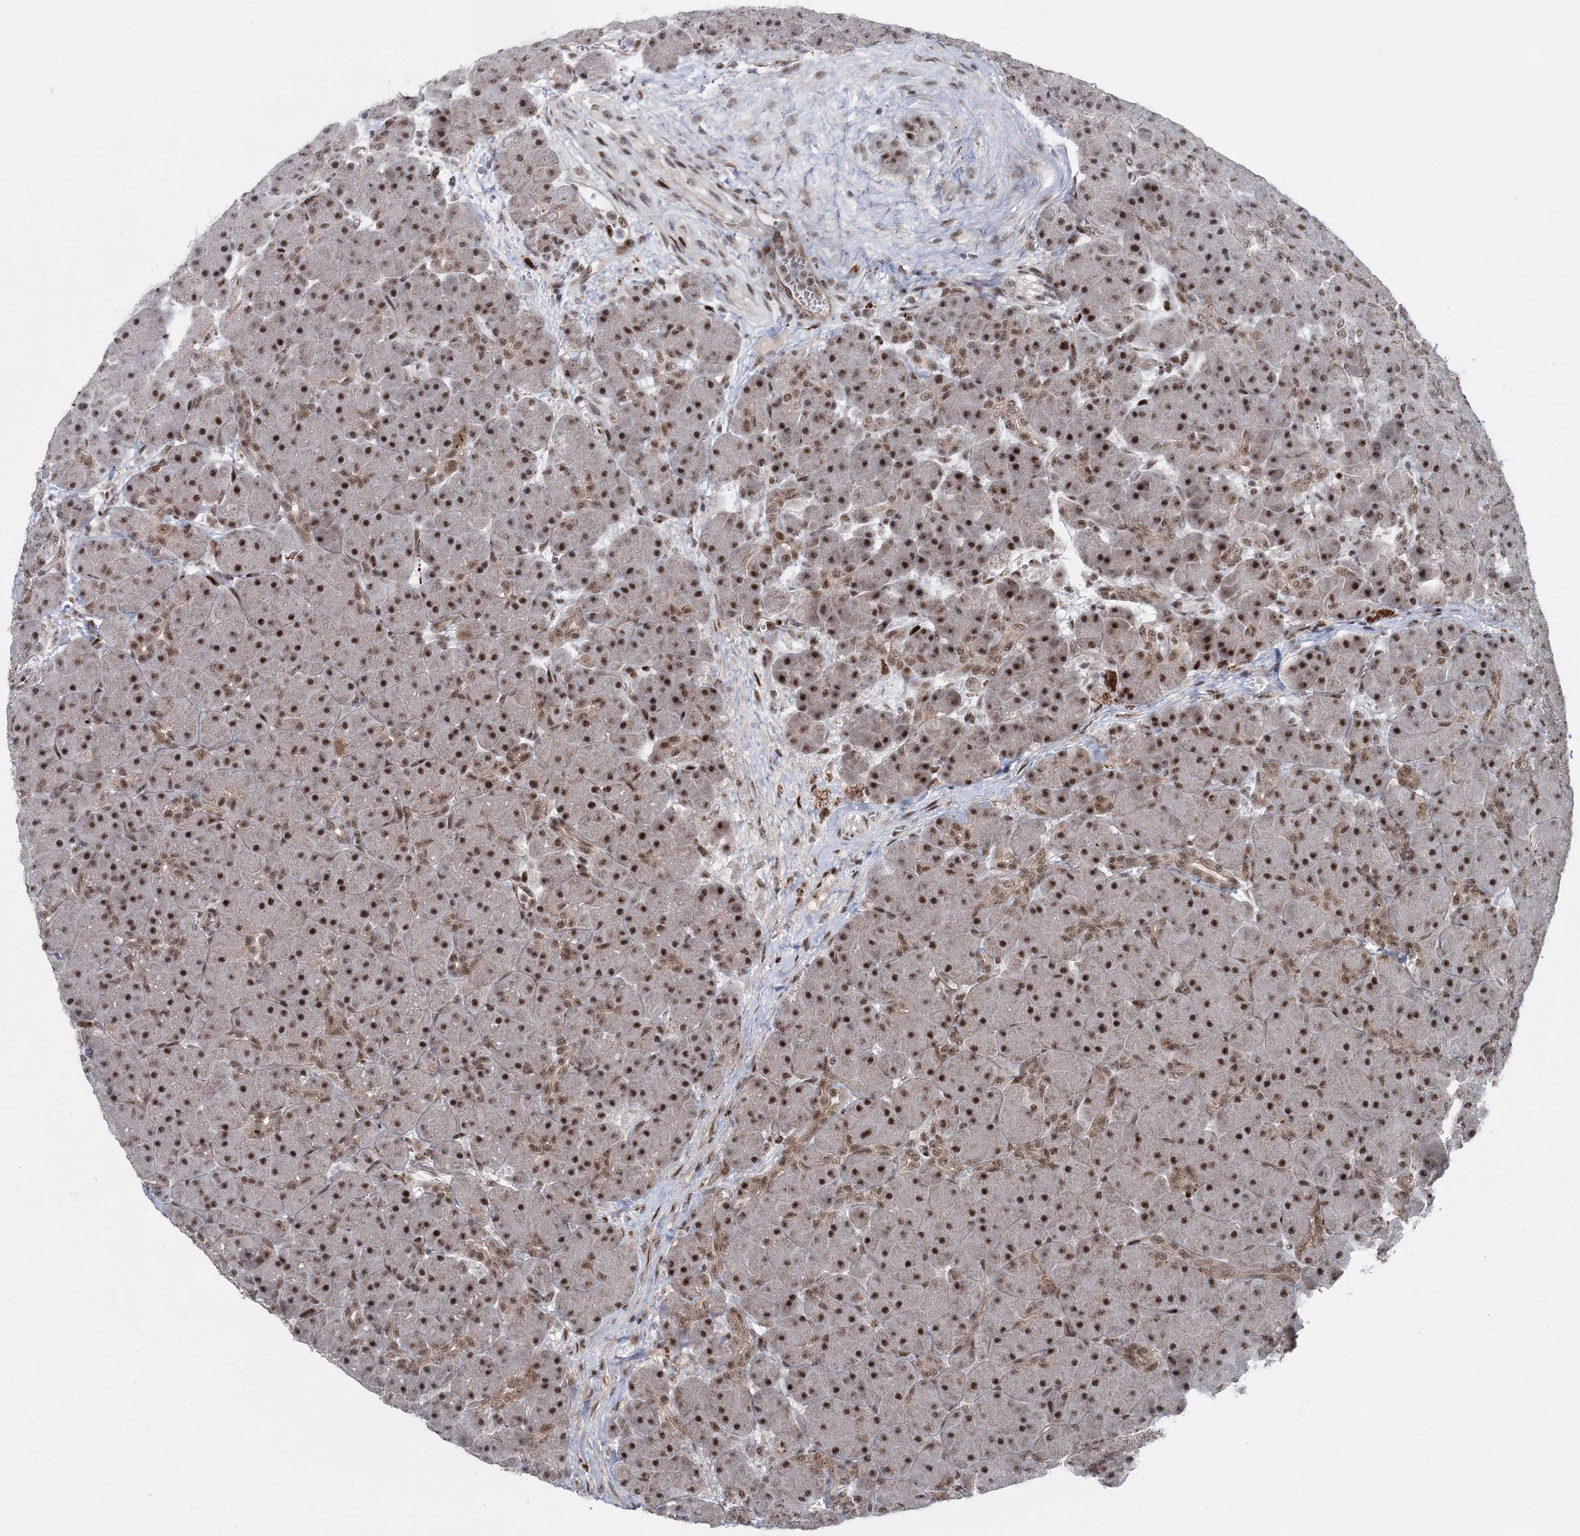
{"staining": {"intensity": "strong", "quantity": ">75%", "location": "nuclear"}, "tissue": "pancreas", "cell_type": "Exocrine glandular cells", "image_type": "normal", "snomed": [{"axis": "morphology", "description": "Normal tissue, NOS"}, {"axis": "topography", "description": "Pancreas"}], "caption": "Pancreas stained with immunohistochemistry (IHC) shows strong nuclear staining in approximately >75% of exocrine glandular cells.", "gene": "CWC22", "patient": {"sex": "male", "age": 66}}